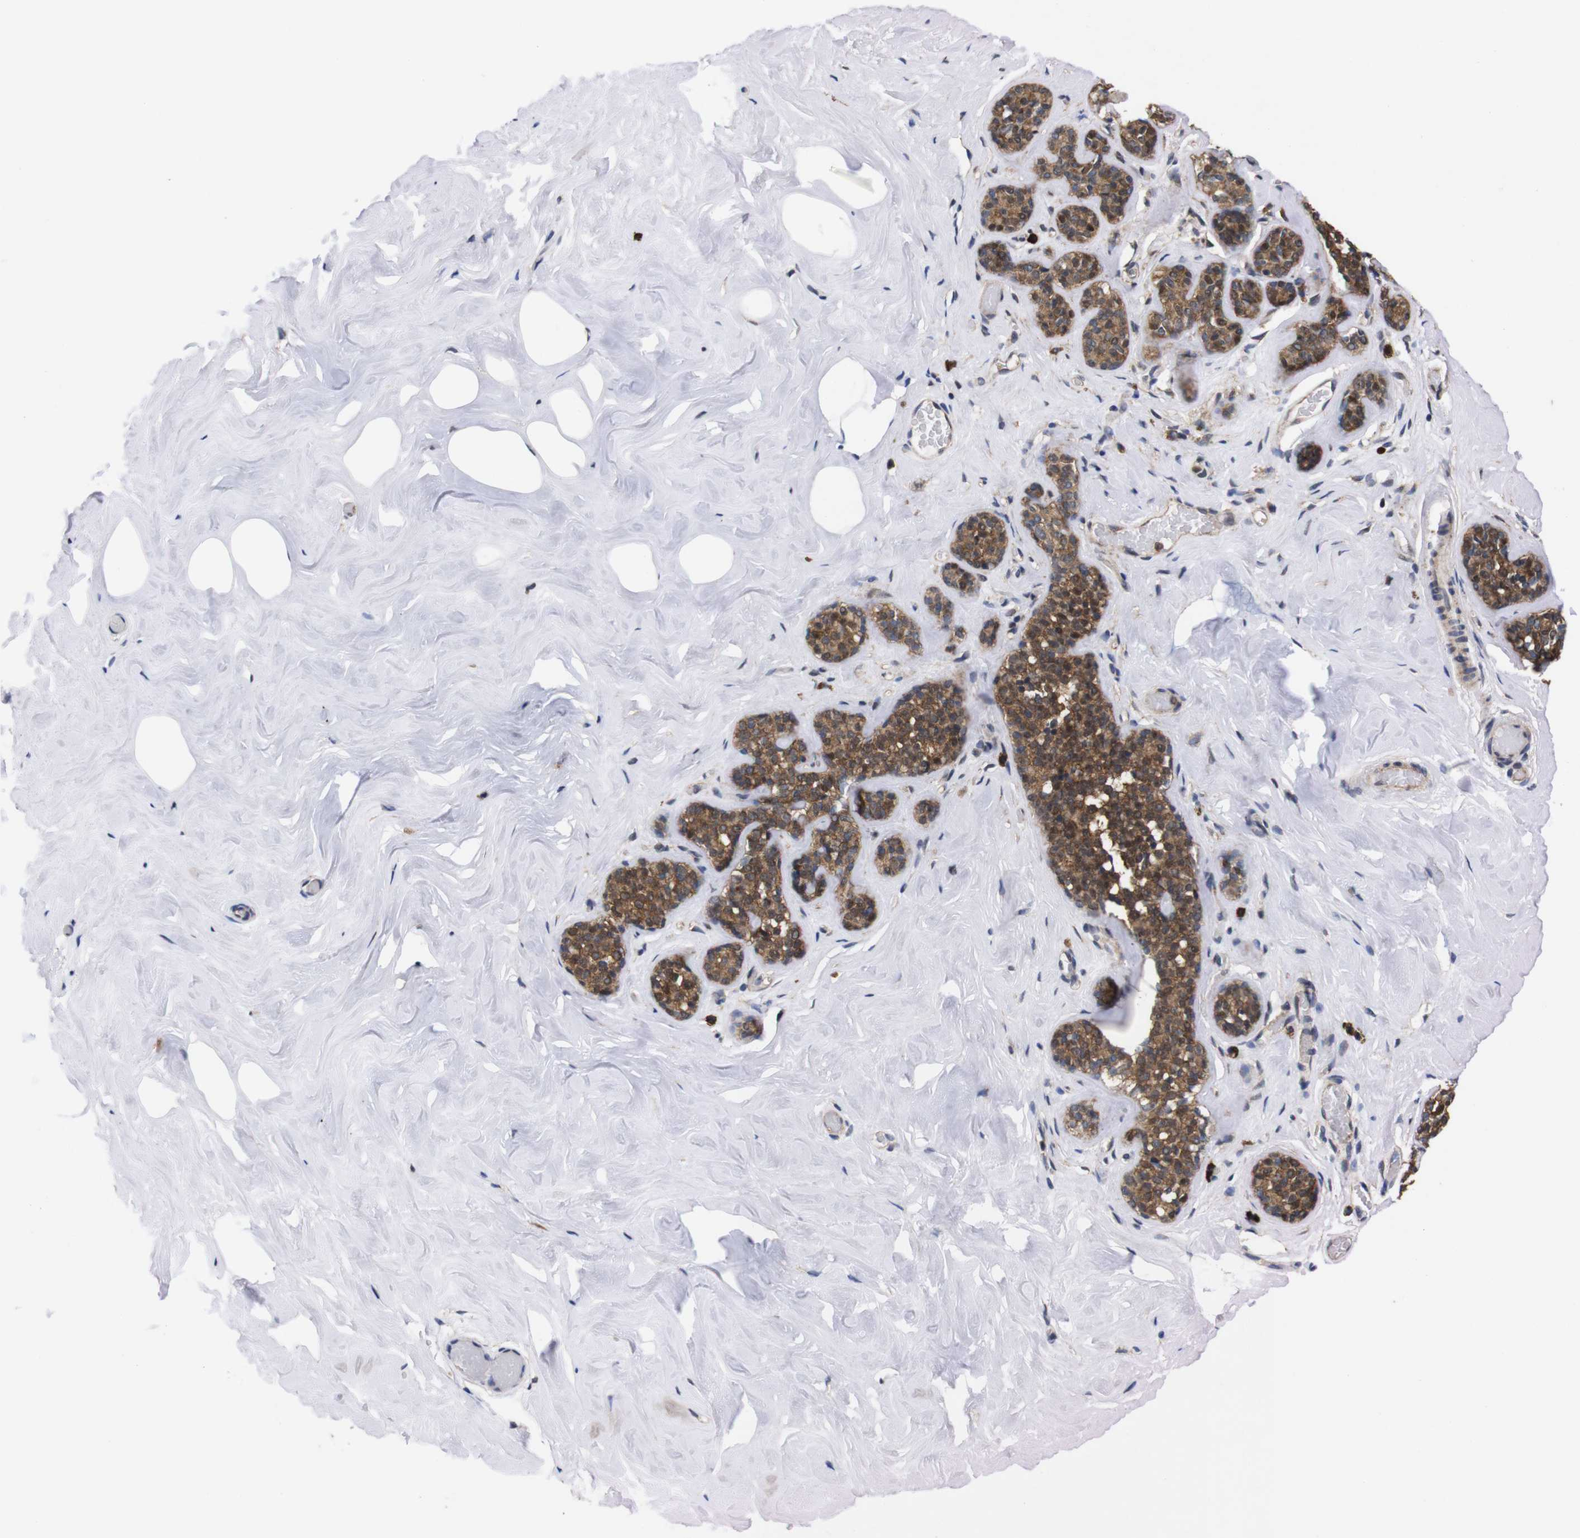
{"staining": {"intensity": "strong", "quantity": ">75%", "location": "cytoplasmic/membranous,nuclear"}, "tissue": "breast", "cell_type": "Adipocytes", "image_type": "normal", "snomed": [{"axis": "morphology", "description": "Normal tissue, NOS"}, {"axis": "topography", "description": "Breast"}], "caption": "Immunohistochemistry (IHC) image of normal breast: human breast stained using IHC displays high levels of strong protein expression localized specifically in the cytoplasmic/membranous,nuclear of adipocytes, appearing as a cytoplasmic/membranous,nuclear brown color.", "gene": "UBQLN2", "patient": {"sex": "female", "age": 75}}